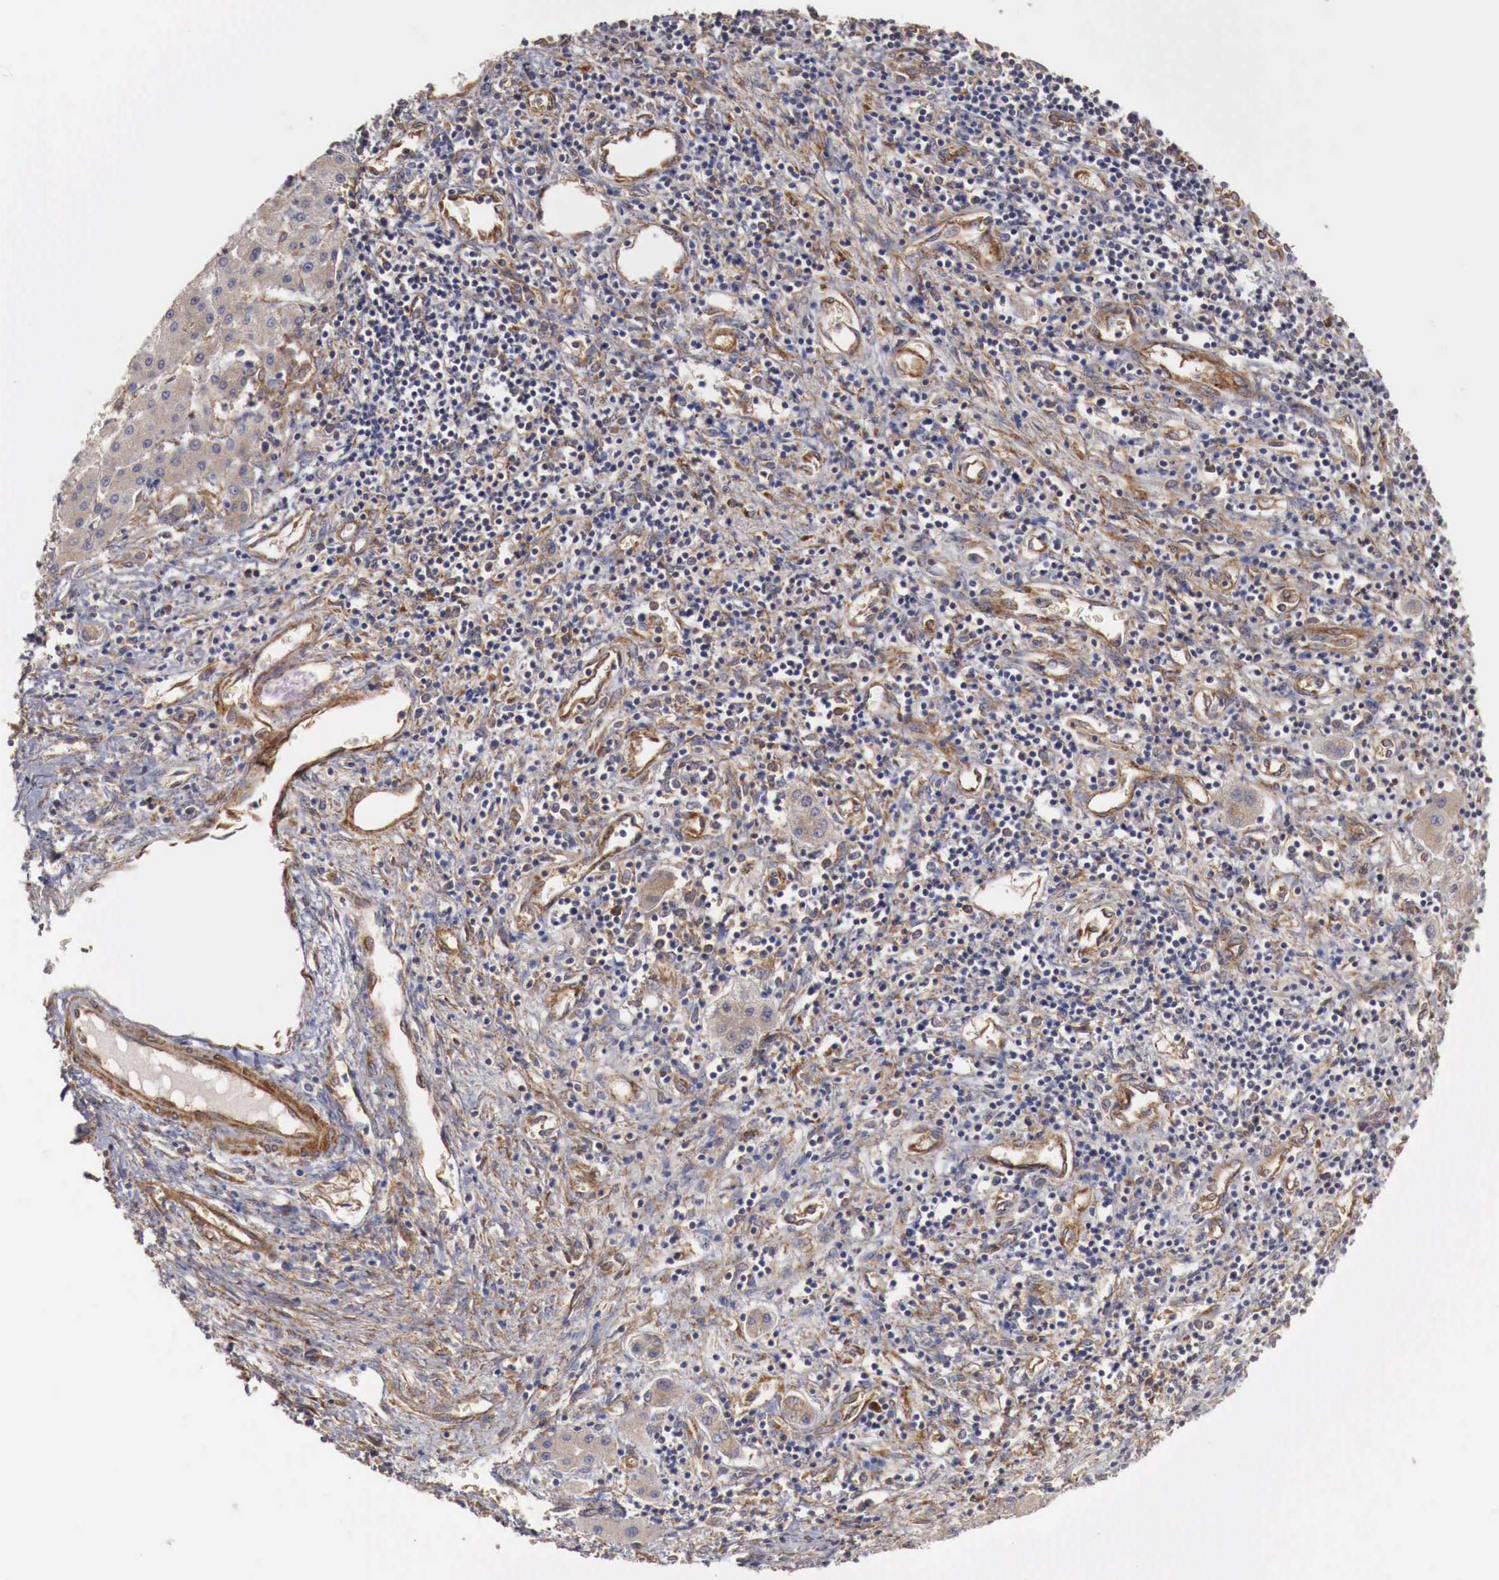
{"staining": {"intensity": "weak", "quantity": ">75%", "location": "cytoplasmic/membranous"}, "tissue": "liver cancer", "cell_type": "Tumor cells", "image_type": "cancer", "snomed": [{"axis": "morphology", "description": "Carcinoma, Hepatocellular, NOS"}, {"axis": "topography", "description": "Liver"}], "caption": "Tumor cells display weak cytoplasmic/membranous expression in approximately >75% of cells in liver cancer.", "gene": "ARMCX4", "patient": {"sex": "male", "age": 24}}